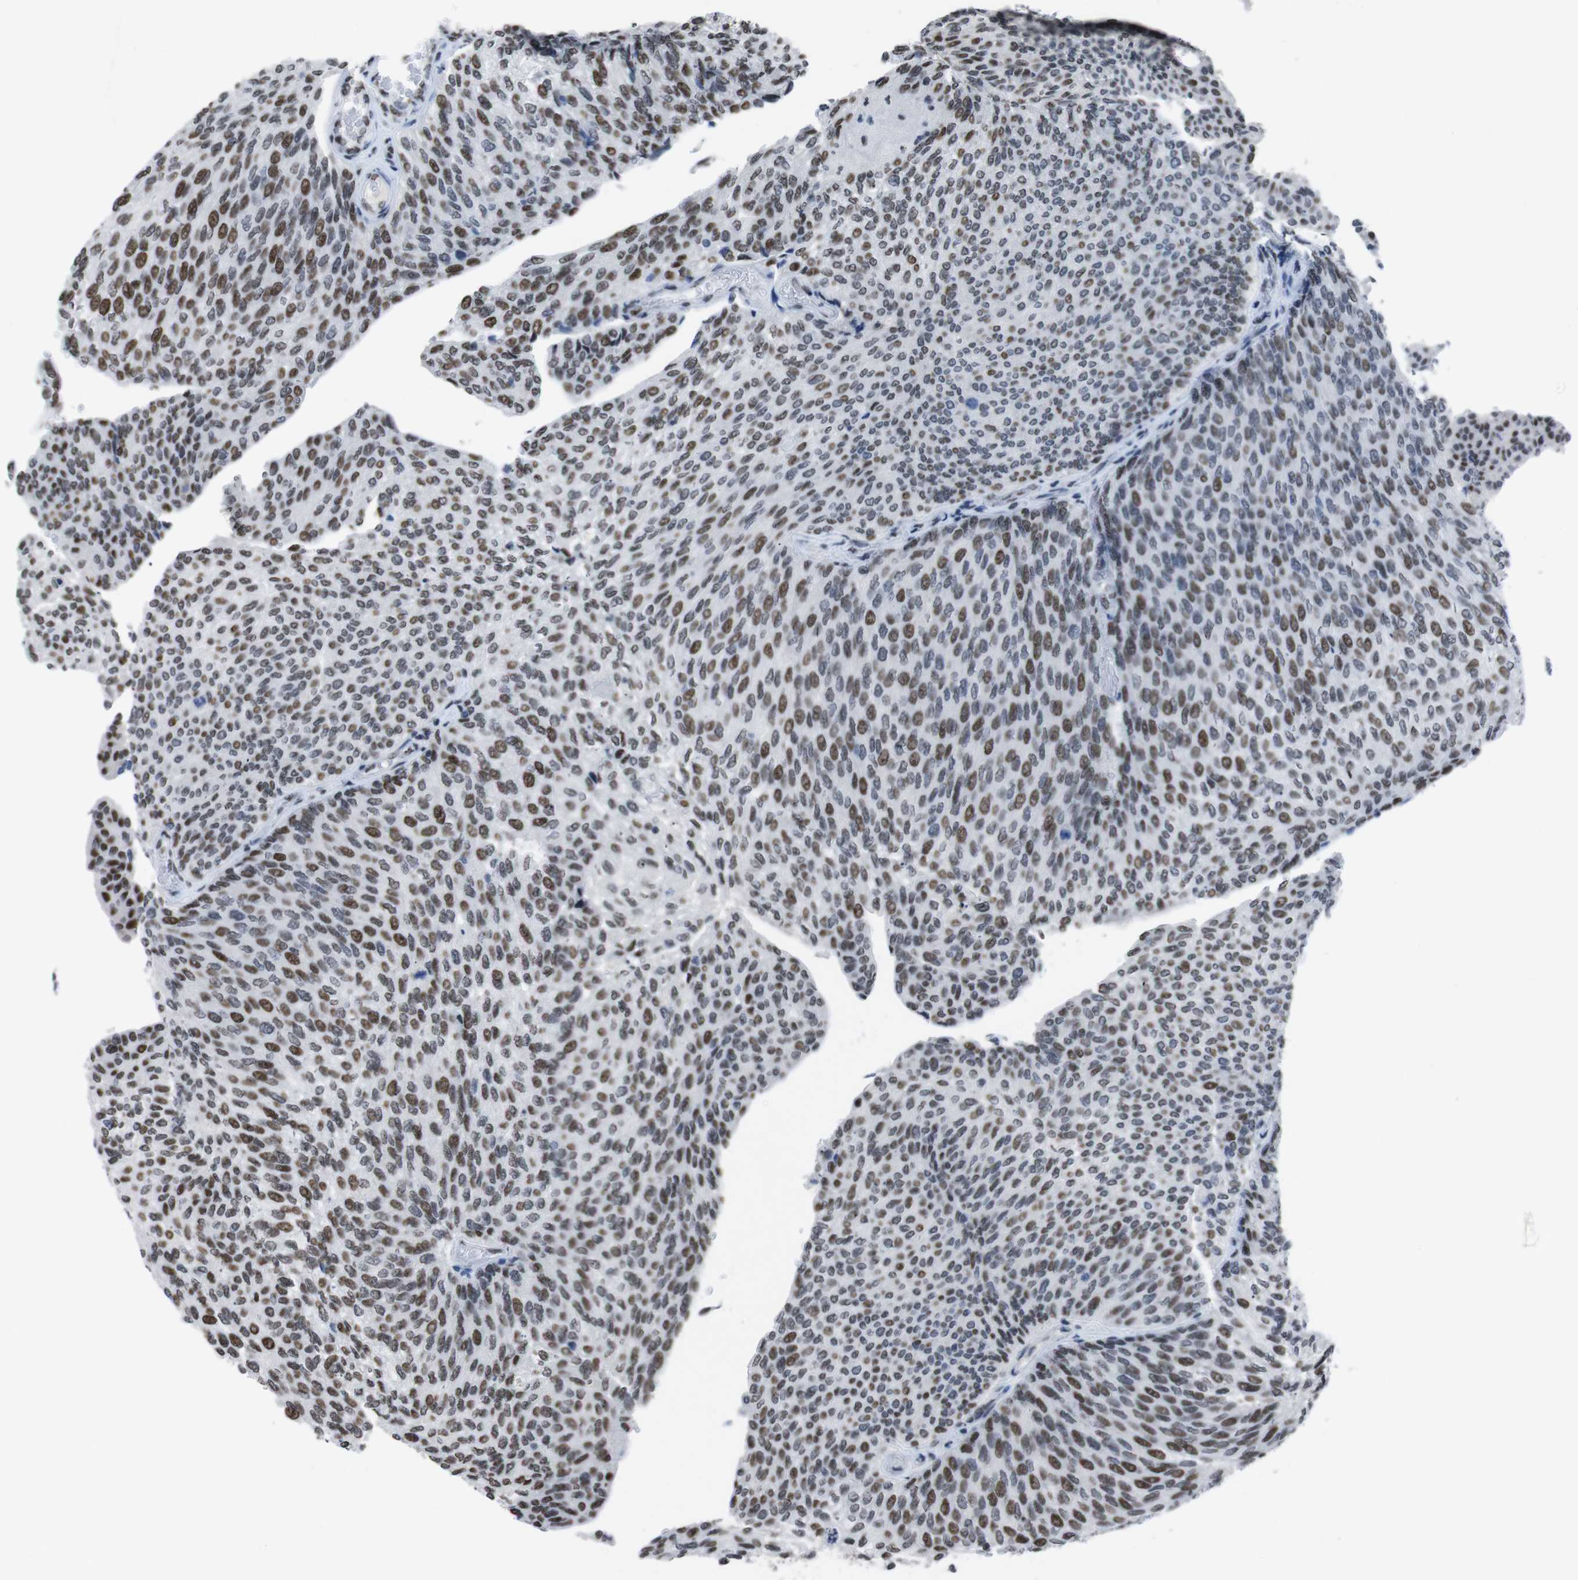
{"staining": {"intensity": "moderate", "quantity": ">75%", "location": "nuclear"}, "tissue": "urothelial cancer", "cell_type": "Tumor cells", "image_type": "cancer", "snomed": [{"axis": "morphology", "description": "Urothelial carcinoma, Low grade"}, {"axis": "topography", "description": "Urinary bladder"}], "caption": "Moderate nuclear staining is seen in about >75% of tumor cells in urothelial carcinoma (low-grade).", "gene": "PIP4P2", "patient": {"sex": "female", "age": 79}}